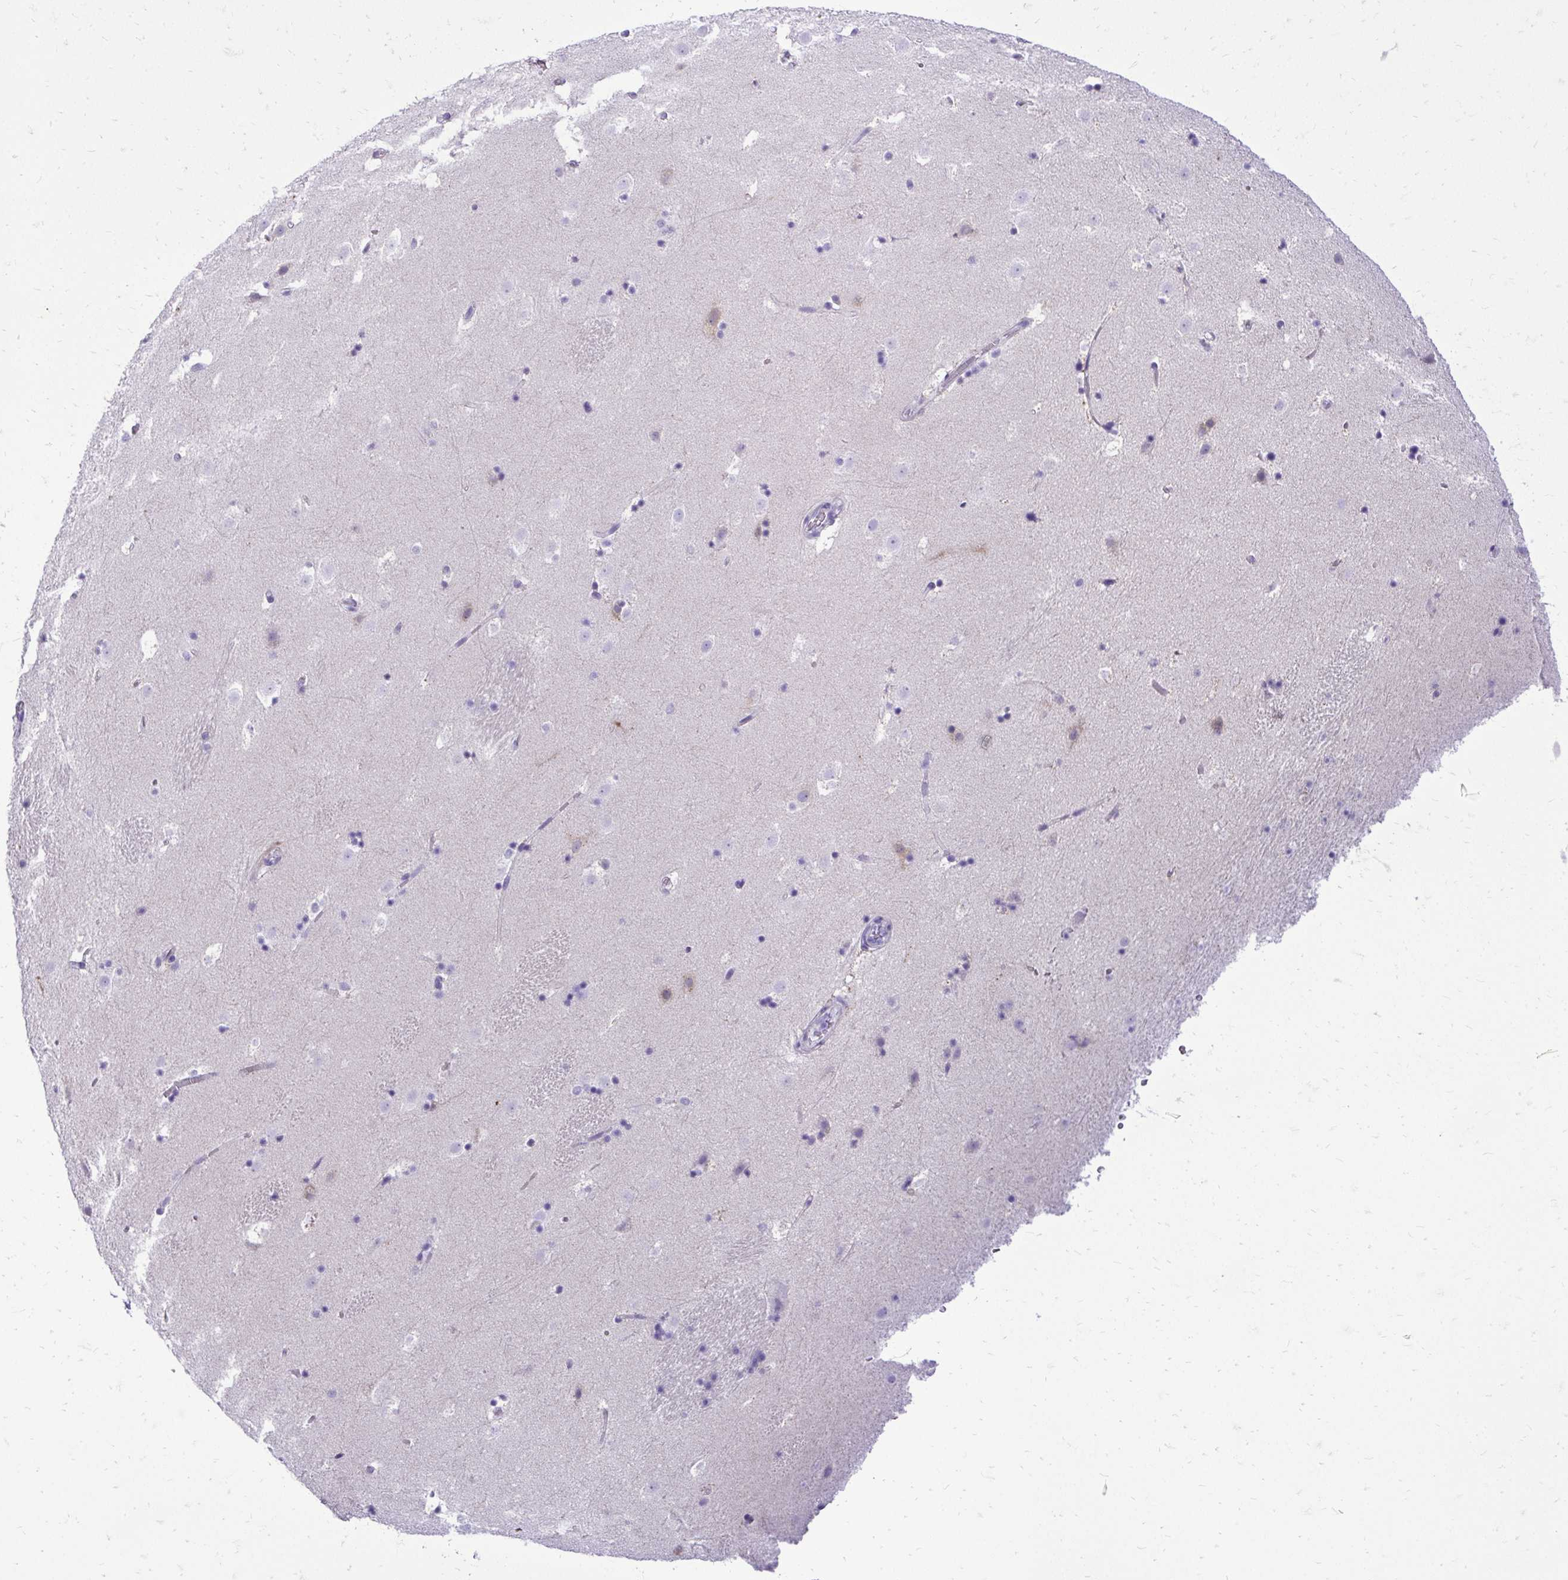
{"staining": {"intensity": "negative", "quantity": "none", "location": "none"}, "tissue": "caudate", "cell_type": "Glial cells", "image_type": "normal", "snomed": [{"axis": "morphology", "description": "Normal tissue, NOS"}, {"axis": "topography", "description": "Lateral ventricle wall"}], "caption": "The immunohistochemistry image has no significant expression in glial cells of caudate. (Stains: DAB IHC with hematoxylin counter stain, Microscopy: brightfield microscopy at high magnification).", "gene": "PELI3", "patient": {"sex": "male", "age": 37}}